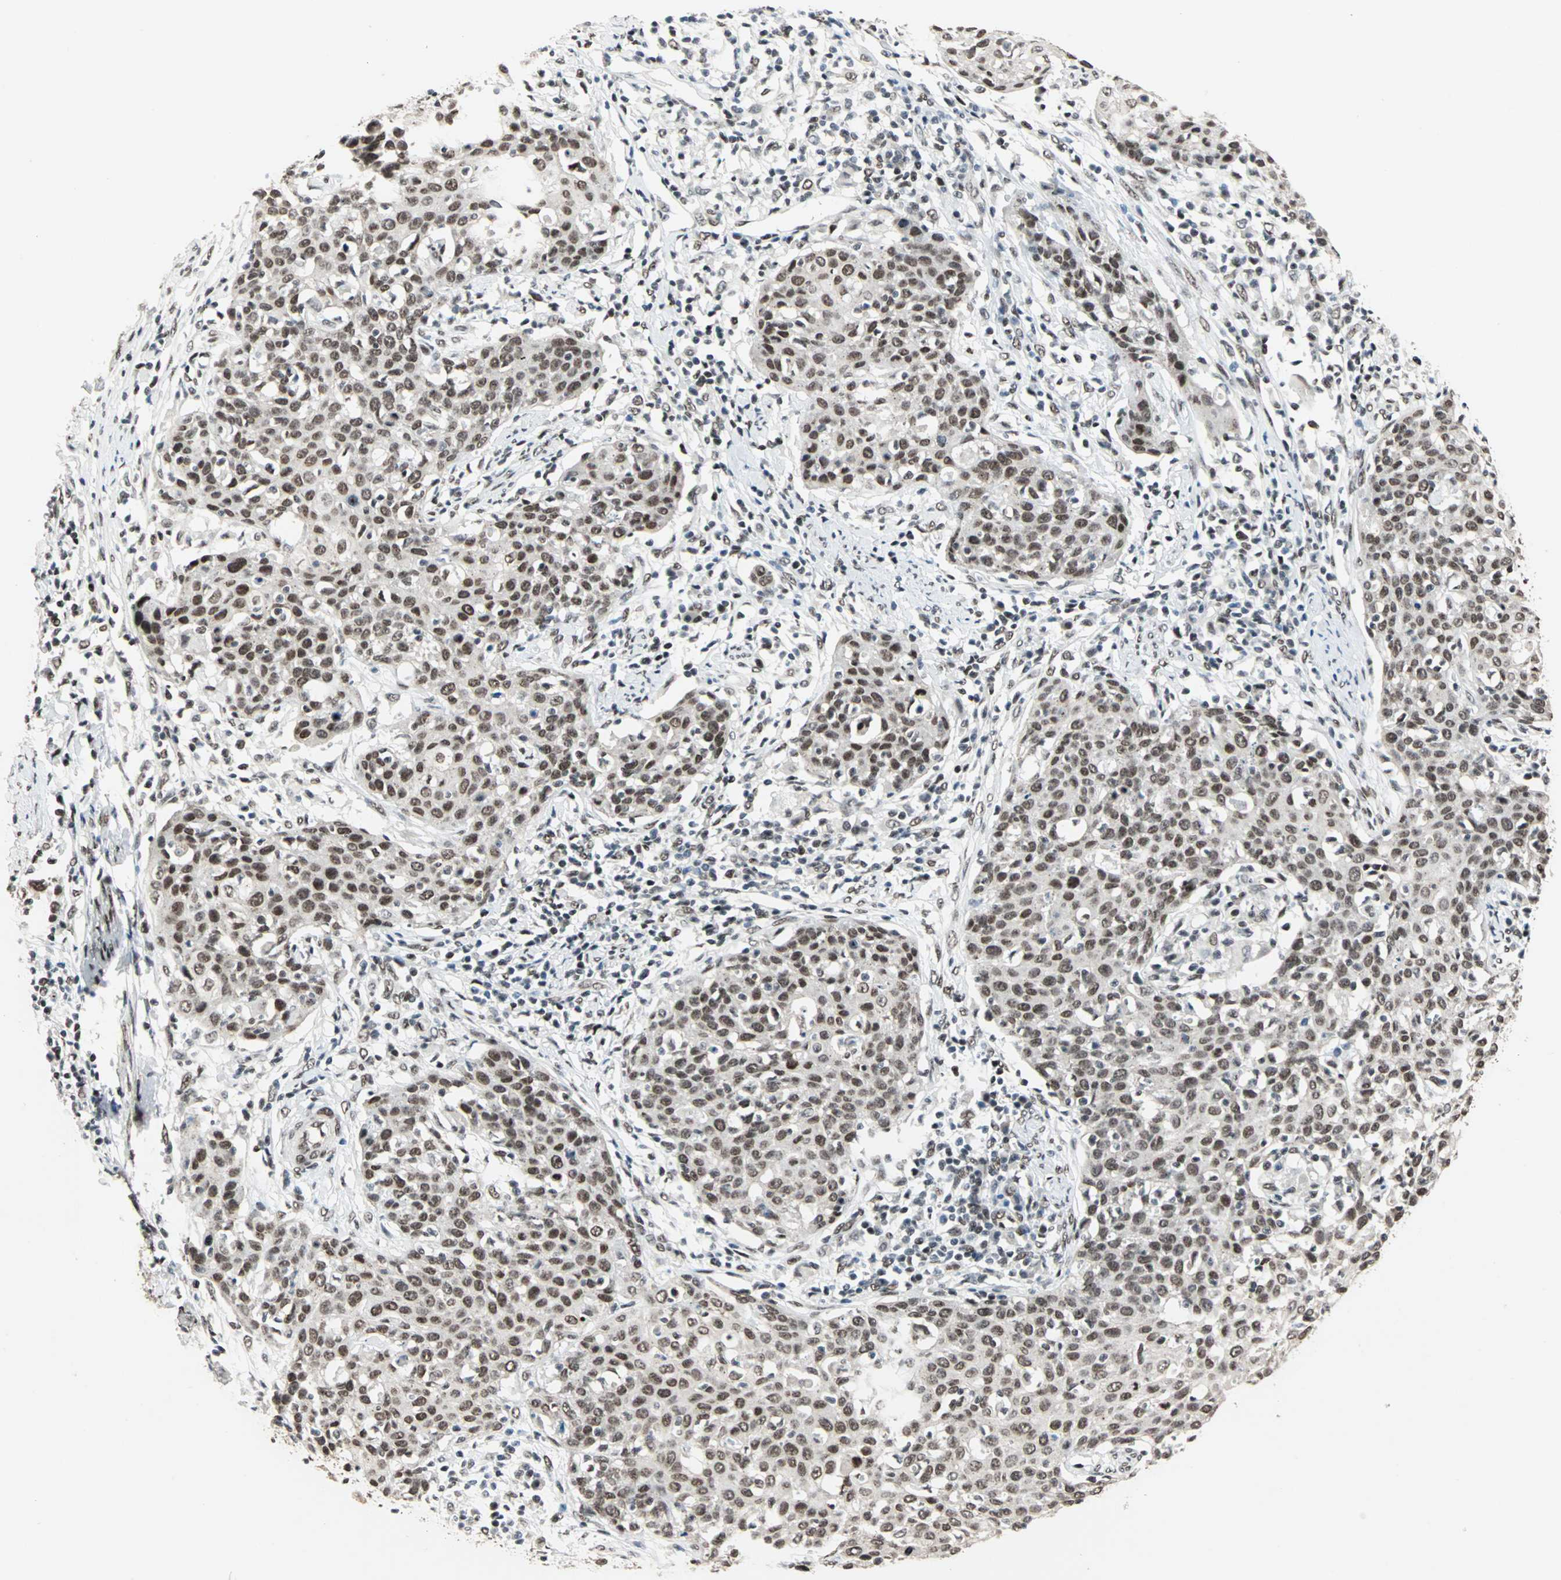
{"staining": {"intensity": "moderate", "quantity": ">75%", "location": "nuclear"}, "tissue": "cervical cancer", "cell_type": "Tumor cells", "image_type": "cancer", "snomed": [{"axis": "morphology", "description": "Squamous cell carcinoma, NOS"}, {"axis": "topography", "description": "Cervix"}], "caption": "Immunohistochemical staining of human cervical cancer (squamous cell carcinoma) demonstrates moderate nuclear protein expression in approximately >75% of tumor cells. Using DAB (3,3'-diaminobenzidine) (brown) and hematoxylin (blue) stains, captured at high magnification using brightfield microscopy.", "gene": "BLM", "patient": {"sex": "female", "age": 38}}